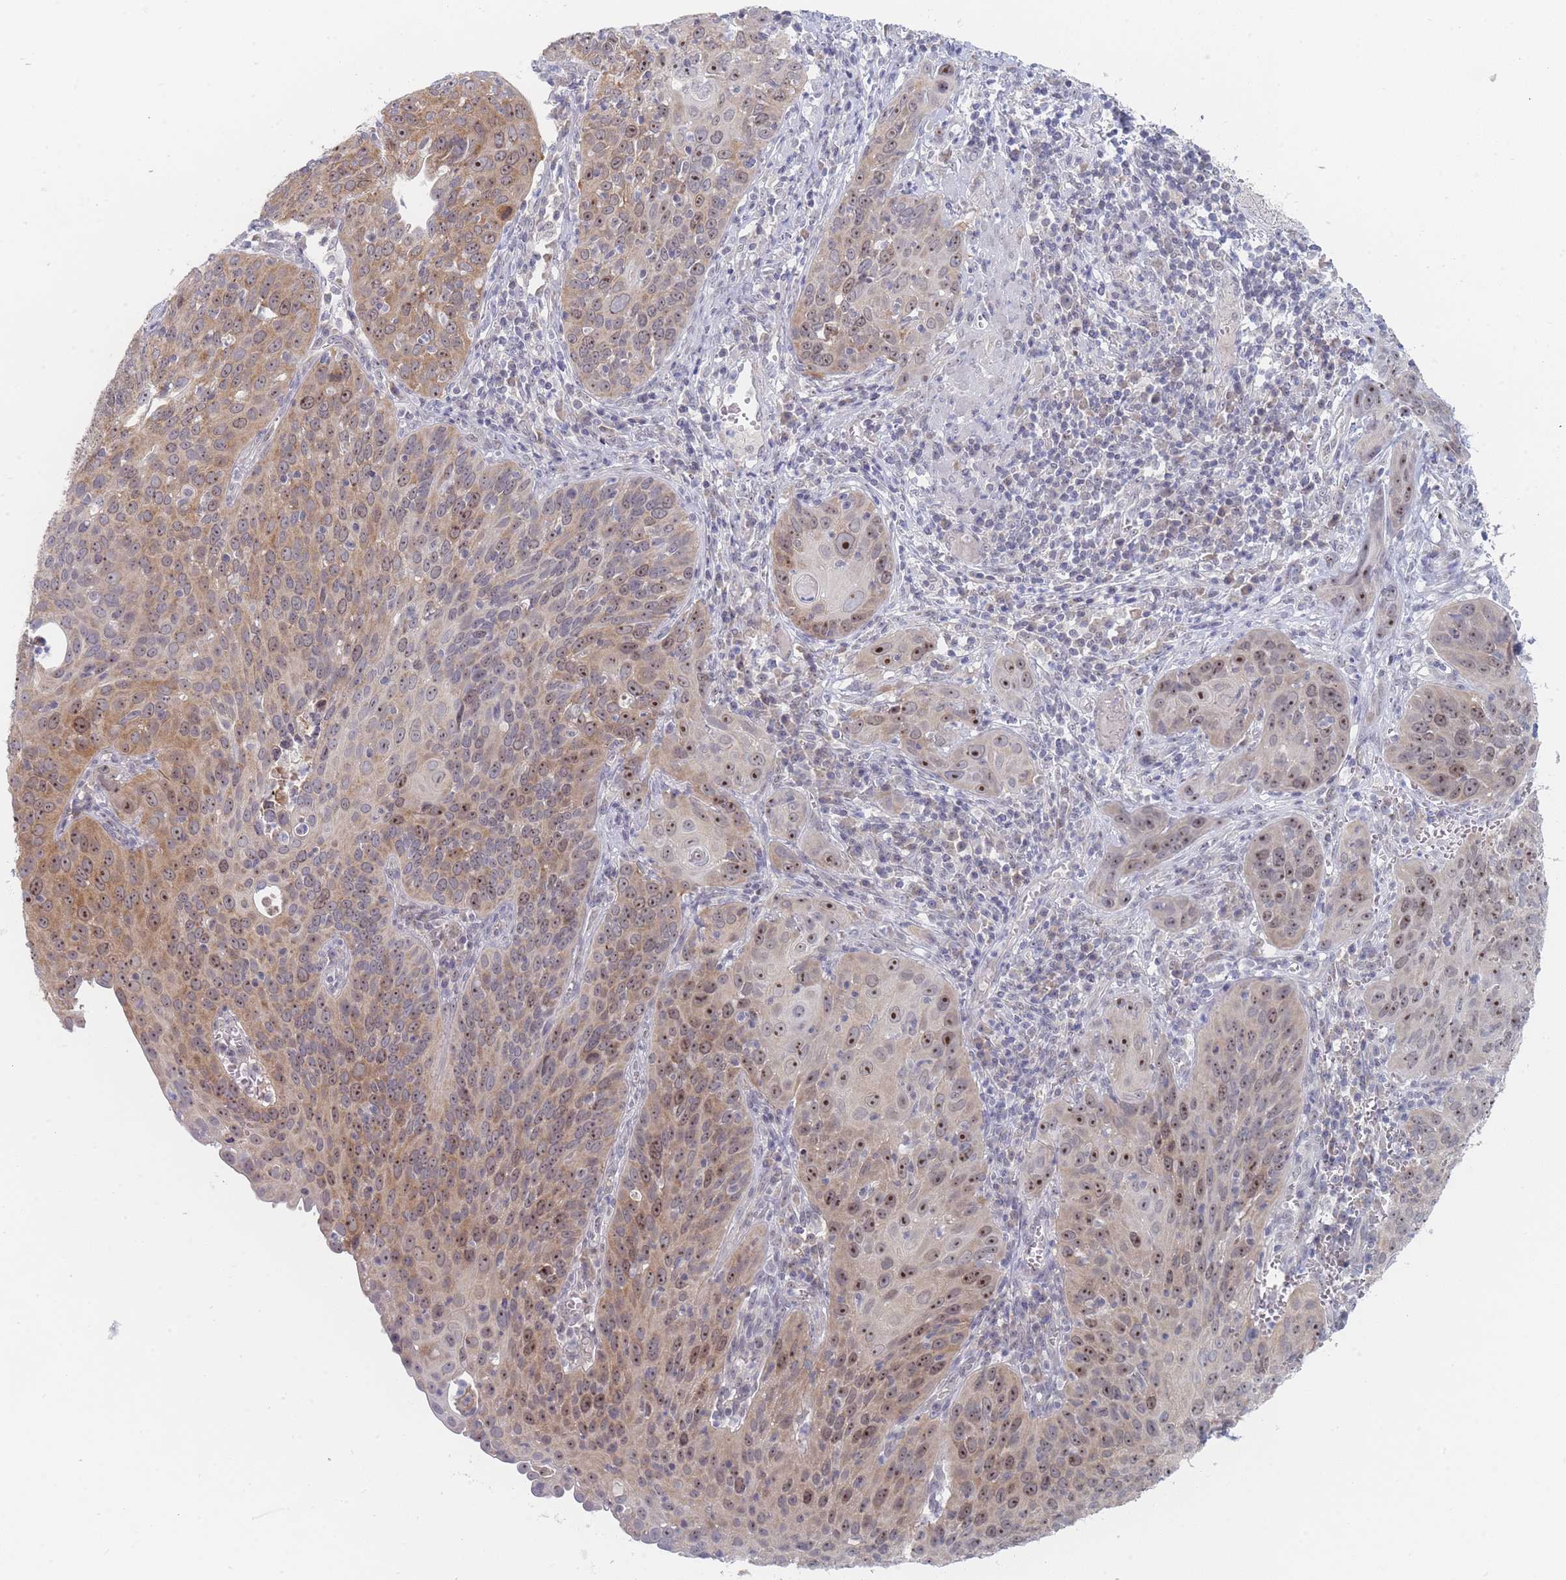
{"staining": {"intensity": "moderate", "quantity": "25%-75%", "location": "cytoplasmic/membranous,nuclear"}, "tissue": "cervical cancer", "cell_type": "Tumor cells", "image_type": "cancer", "snomed": [{"axis": "morphology", "description": "Squamous cell carcinoma, NOS"}, {"axis": "topography", "description": "Cervix"}], "caption": "Immunohistochemistry of human cervical cancer exhibits medium levels of moderate cytoplasmic/membranous and nuclear staining in about 25%-75% of tumor cells.", "gene": "RNF8", "patient": {"sex": "female", "age": 36}}